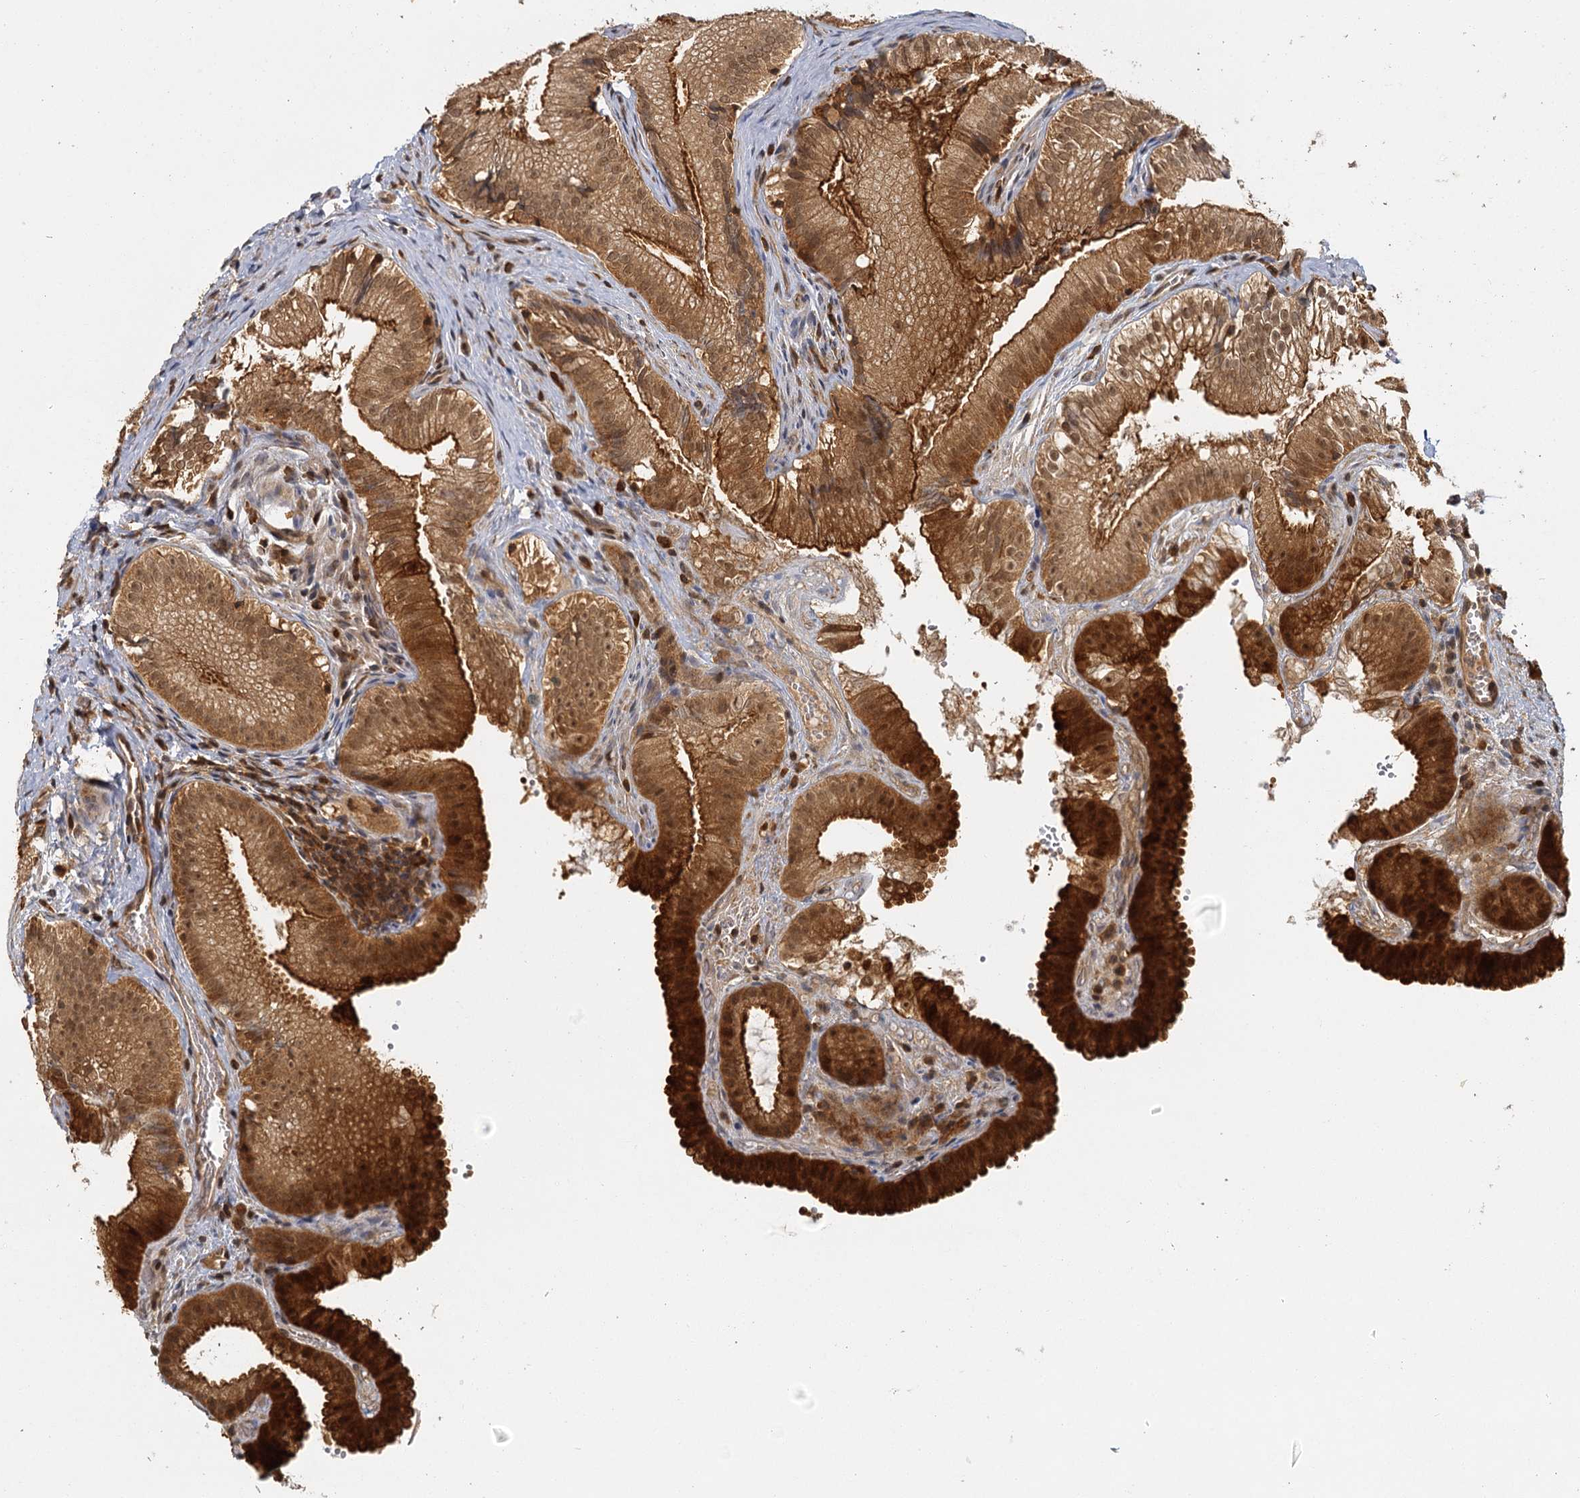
{"staining": {"intensity": "strong", "quantity": ">75%", "location": "cytoplasmic/membranous,nuclear"}, "tissue": "gallbladder", "cell_type": "Glandular cells", "image_type": "normal", "snomed": [{"axis": "morphology", "description": "Normal tissue, NOS"}, {"axis": "topography", "description": "Gallbladder"}], "caption": "High-power microscopy captured an immunohistochemistry (IHC) photomicrograph of normal gallbladder, revealing strong cytoplasmic/membranous,nuclear staining in about >75% of glandular cells.", "gene": "ZNF549", "patient": {"sex": "female", "age": 30}}